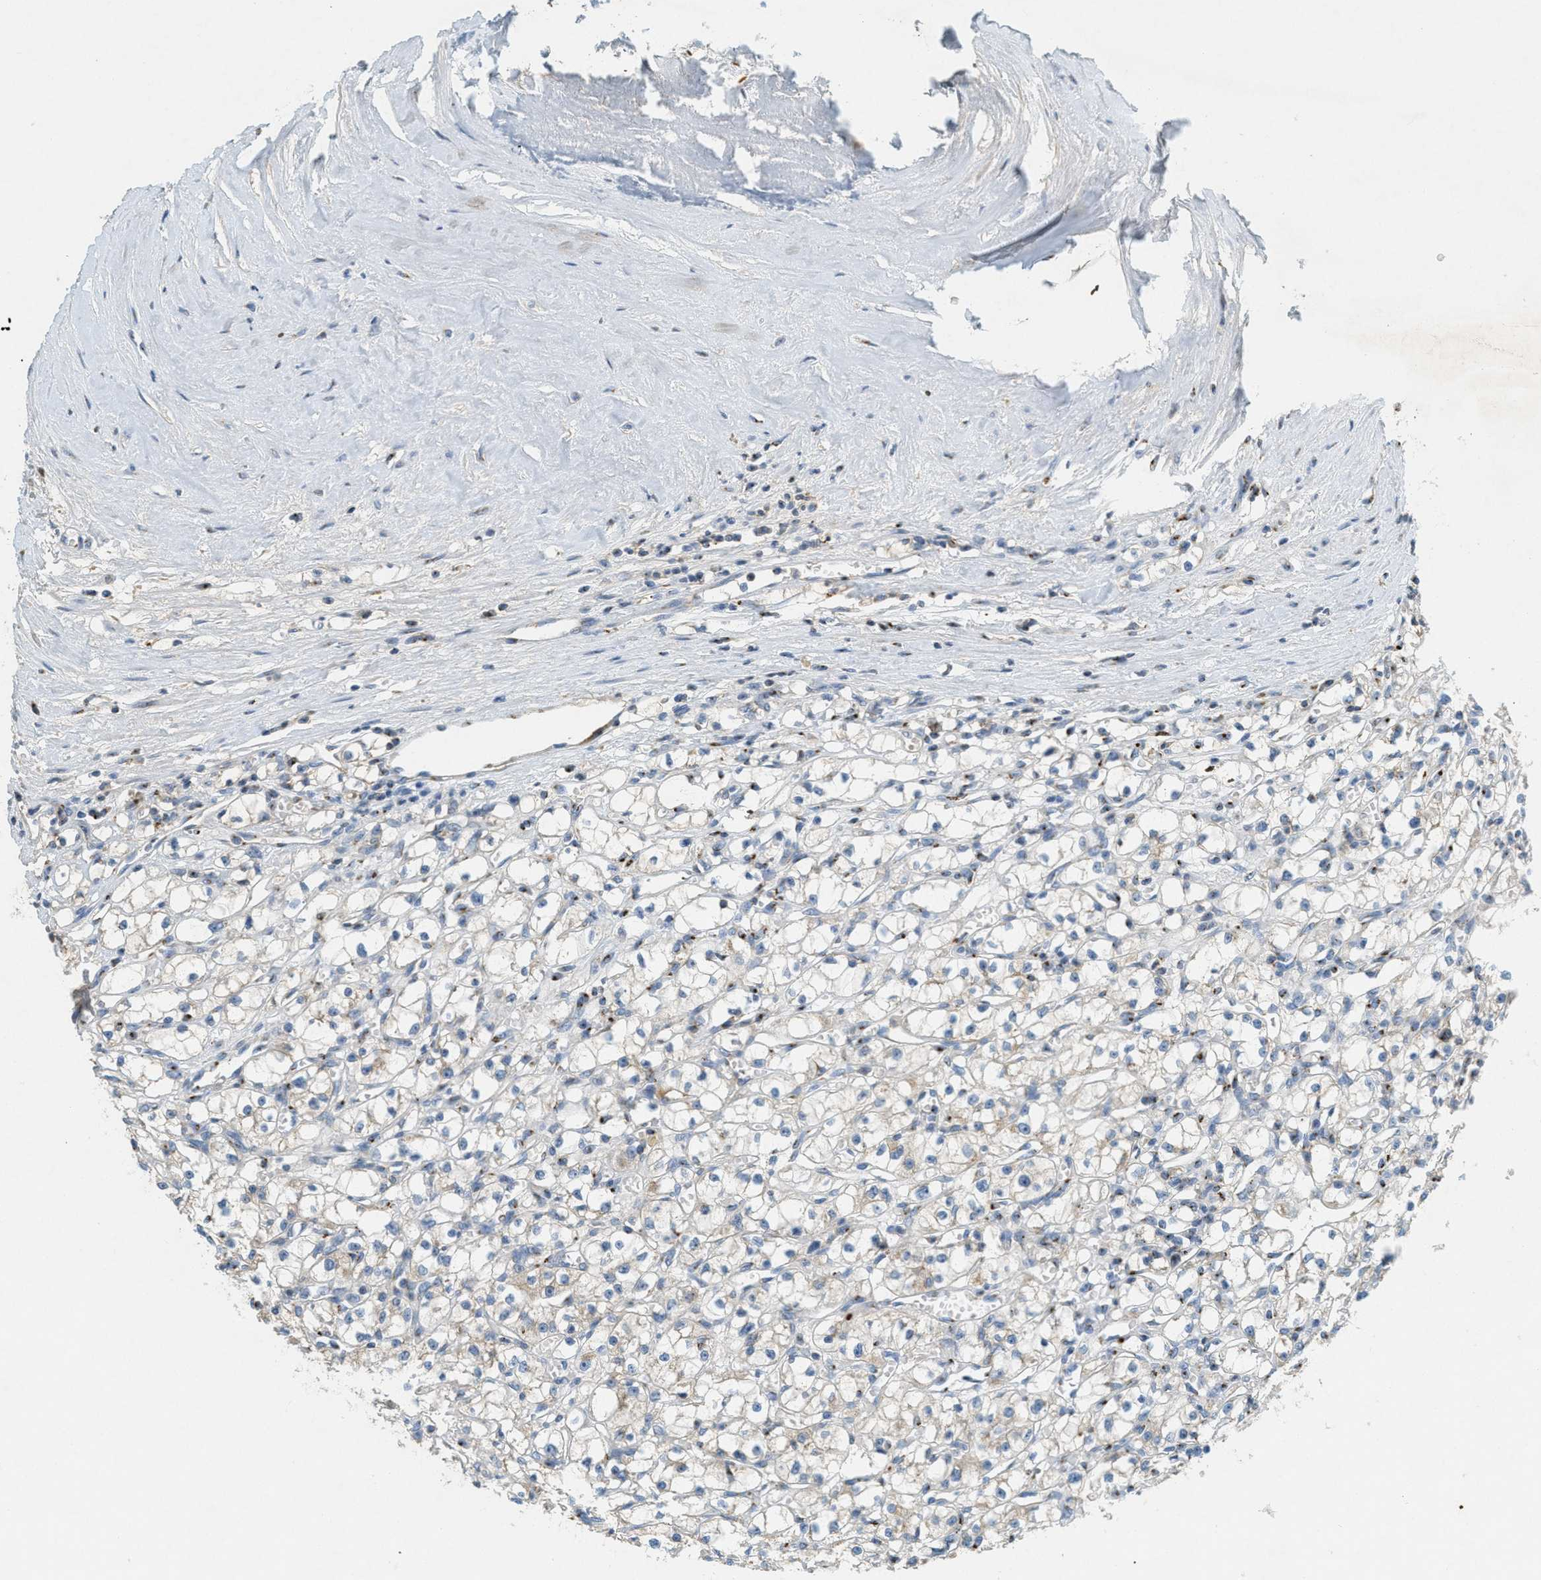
{"staining": {"intensity": "negative", "quantity": "none", "location": "none"}, "tissue": "renal cancer", "cell_type": "Tumor cells", "image_type": "cancer", "snomed": [{"axis": "morphology", "description": "Adenocarcinoma, NOS"}, {"axis": "topography", "description": "Kidney"}], "caption": "Tumor cells show no significant protein staining in renal cancer (adenocarcinoma).", "gene": "ENTPD4", "patient": {"sex": "male", "age": 56}}